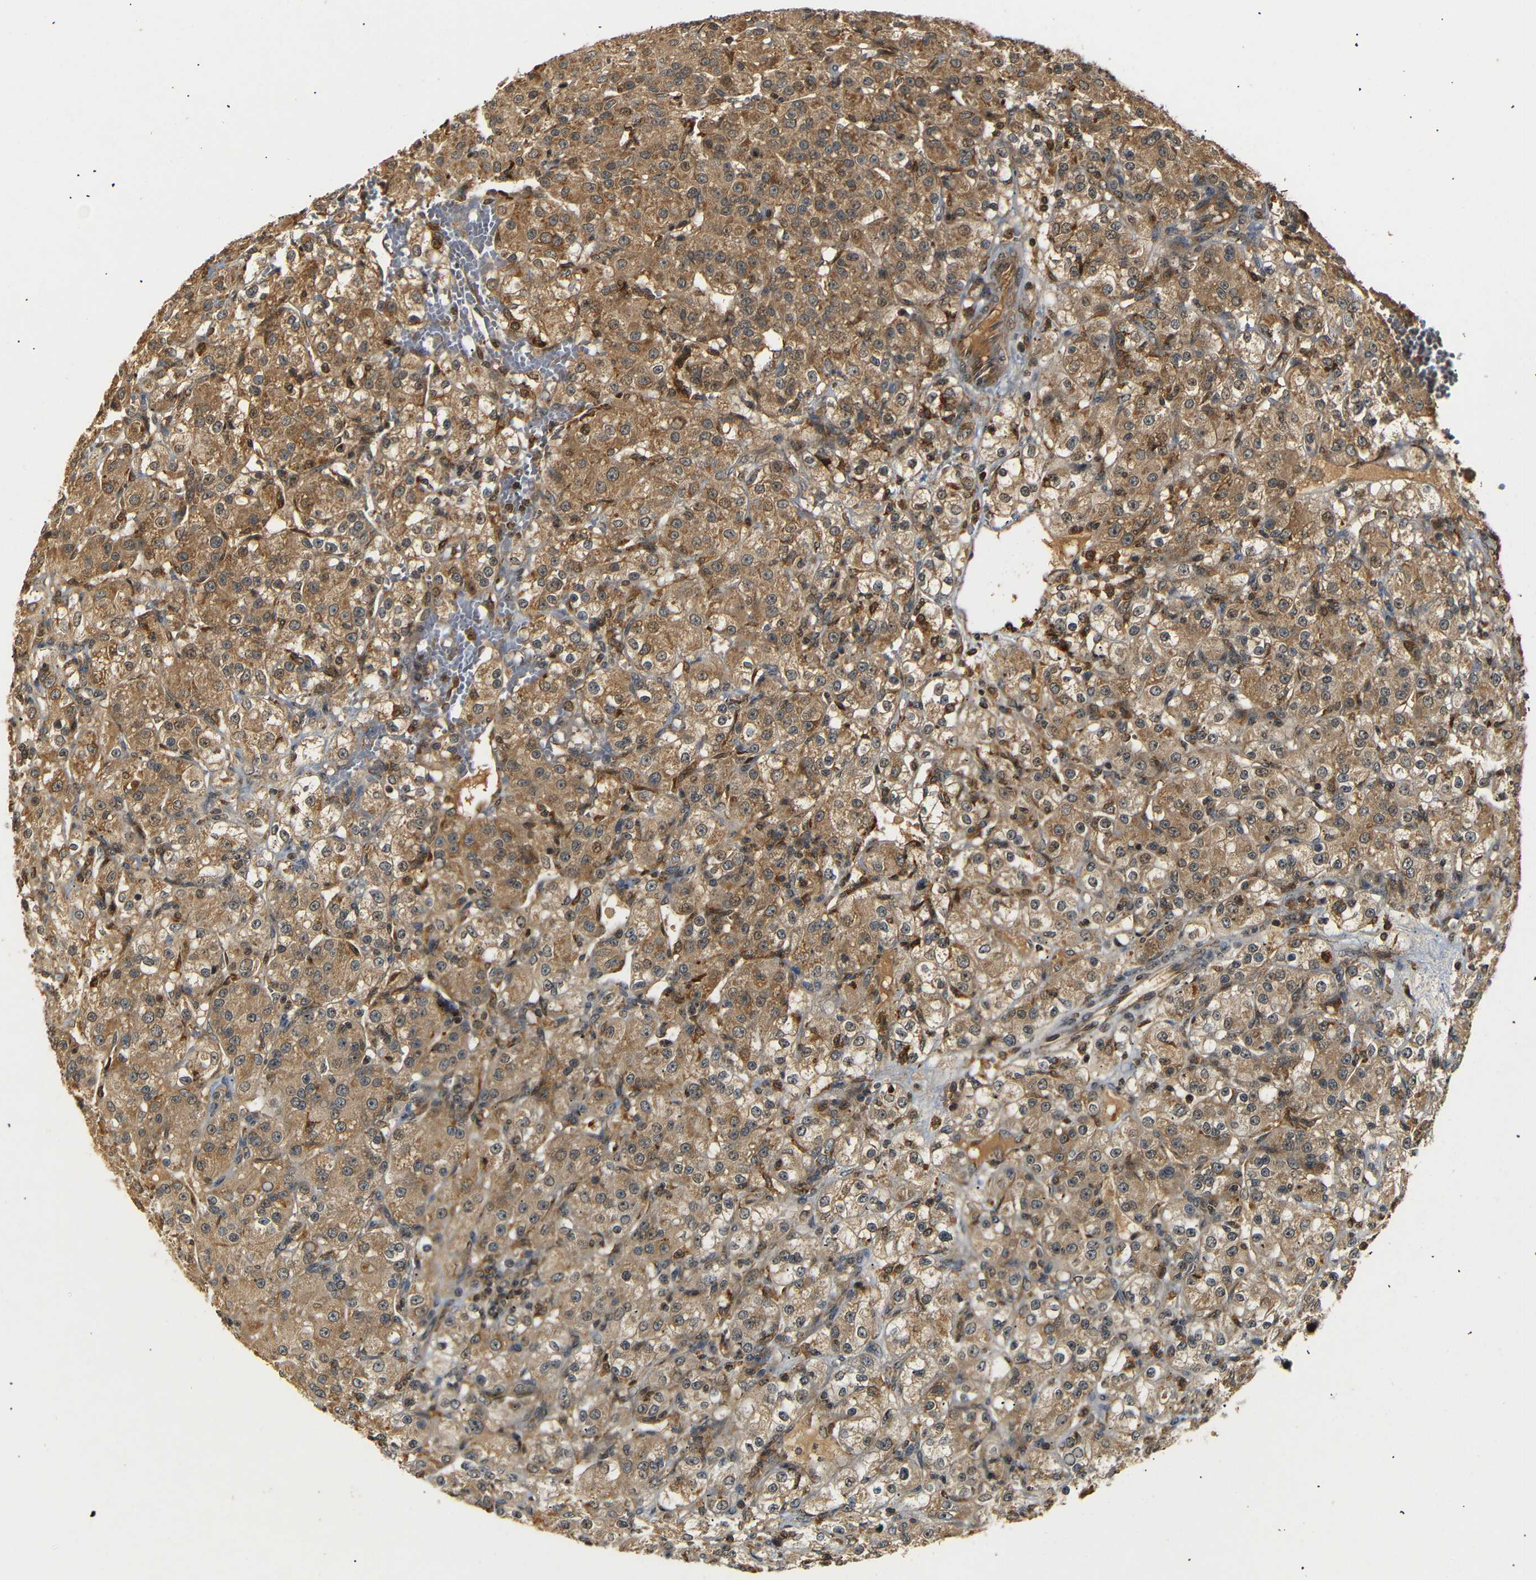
{"staining": {"intensity": "moderate", "quantity": ">75%", "location": "cytoplasmic/membranous"}, "tissue": "renal cancer", "cell_type": "Tumor cells", "image_type": "cancer", "snomed": [{"axis": "morphology", "description": "Normal tissue, NOS"}, {"axis": "morphology", "description": "Adenocarcinoma, NOS"}, {"axis": "topography", "description": "Kidney"}], "caption": "Moderate cytoplasmic/membranous staining for a protein is present in approximately >75% of tumor cells of renal adenocarcinoma using immunohistochemistry.", "gene": "TANK", "patient": {"sex": "male", "age": 61}}